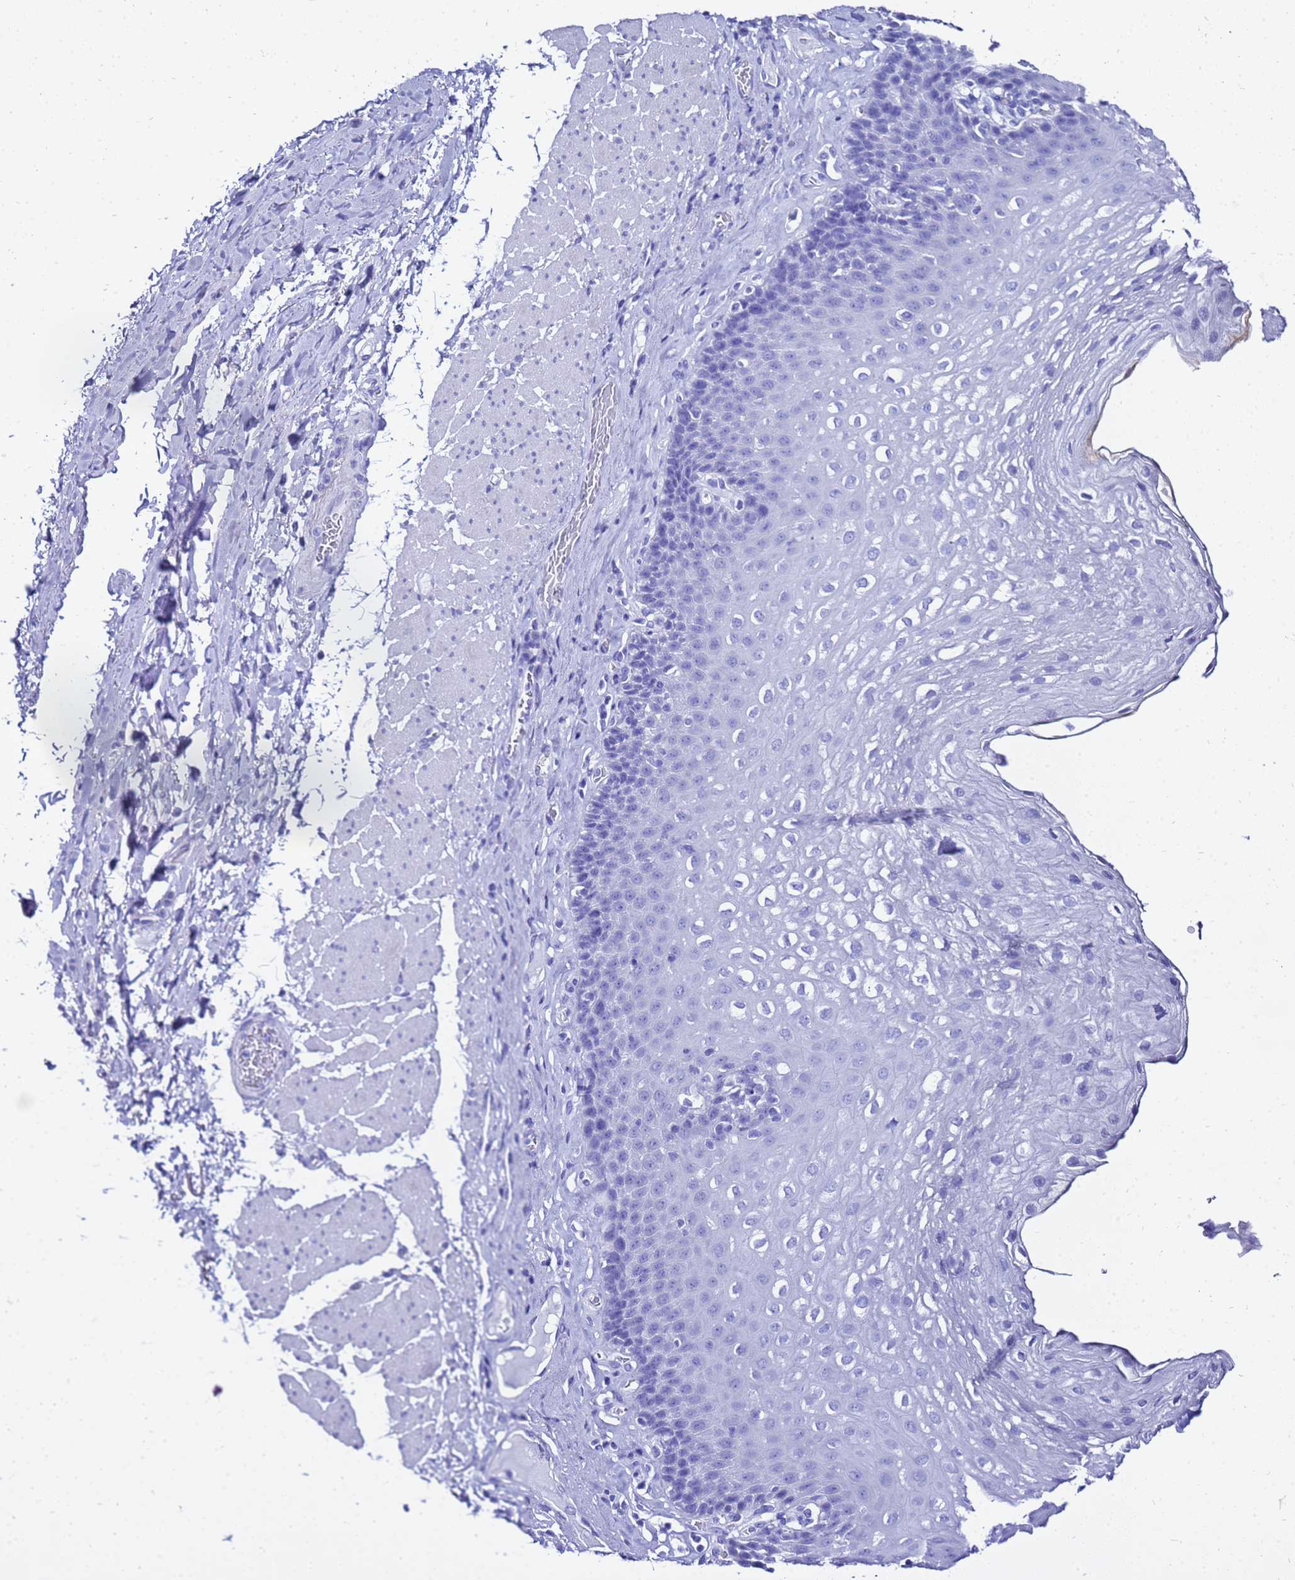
{"staining": {"intensity": "negative", "quantity": "none", "location": "none"}, "tissue": "esophagus", "cell_type": "Squamous epithelial cells", "image_type": "normal", "snomed": [{"axis": "morphology", "description": "Normal tissue, NOS"}, {"axis": "topography", "description": "Esophagus"}], "caption": "This is an immunohistochemistry histopathology image of normal esophagus. There is no staining in squamous epithelial cells.", "gene": "LIPF", "patient": {"sex": "female", "age": 66}}